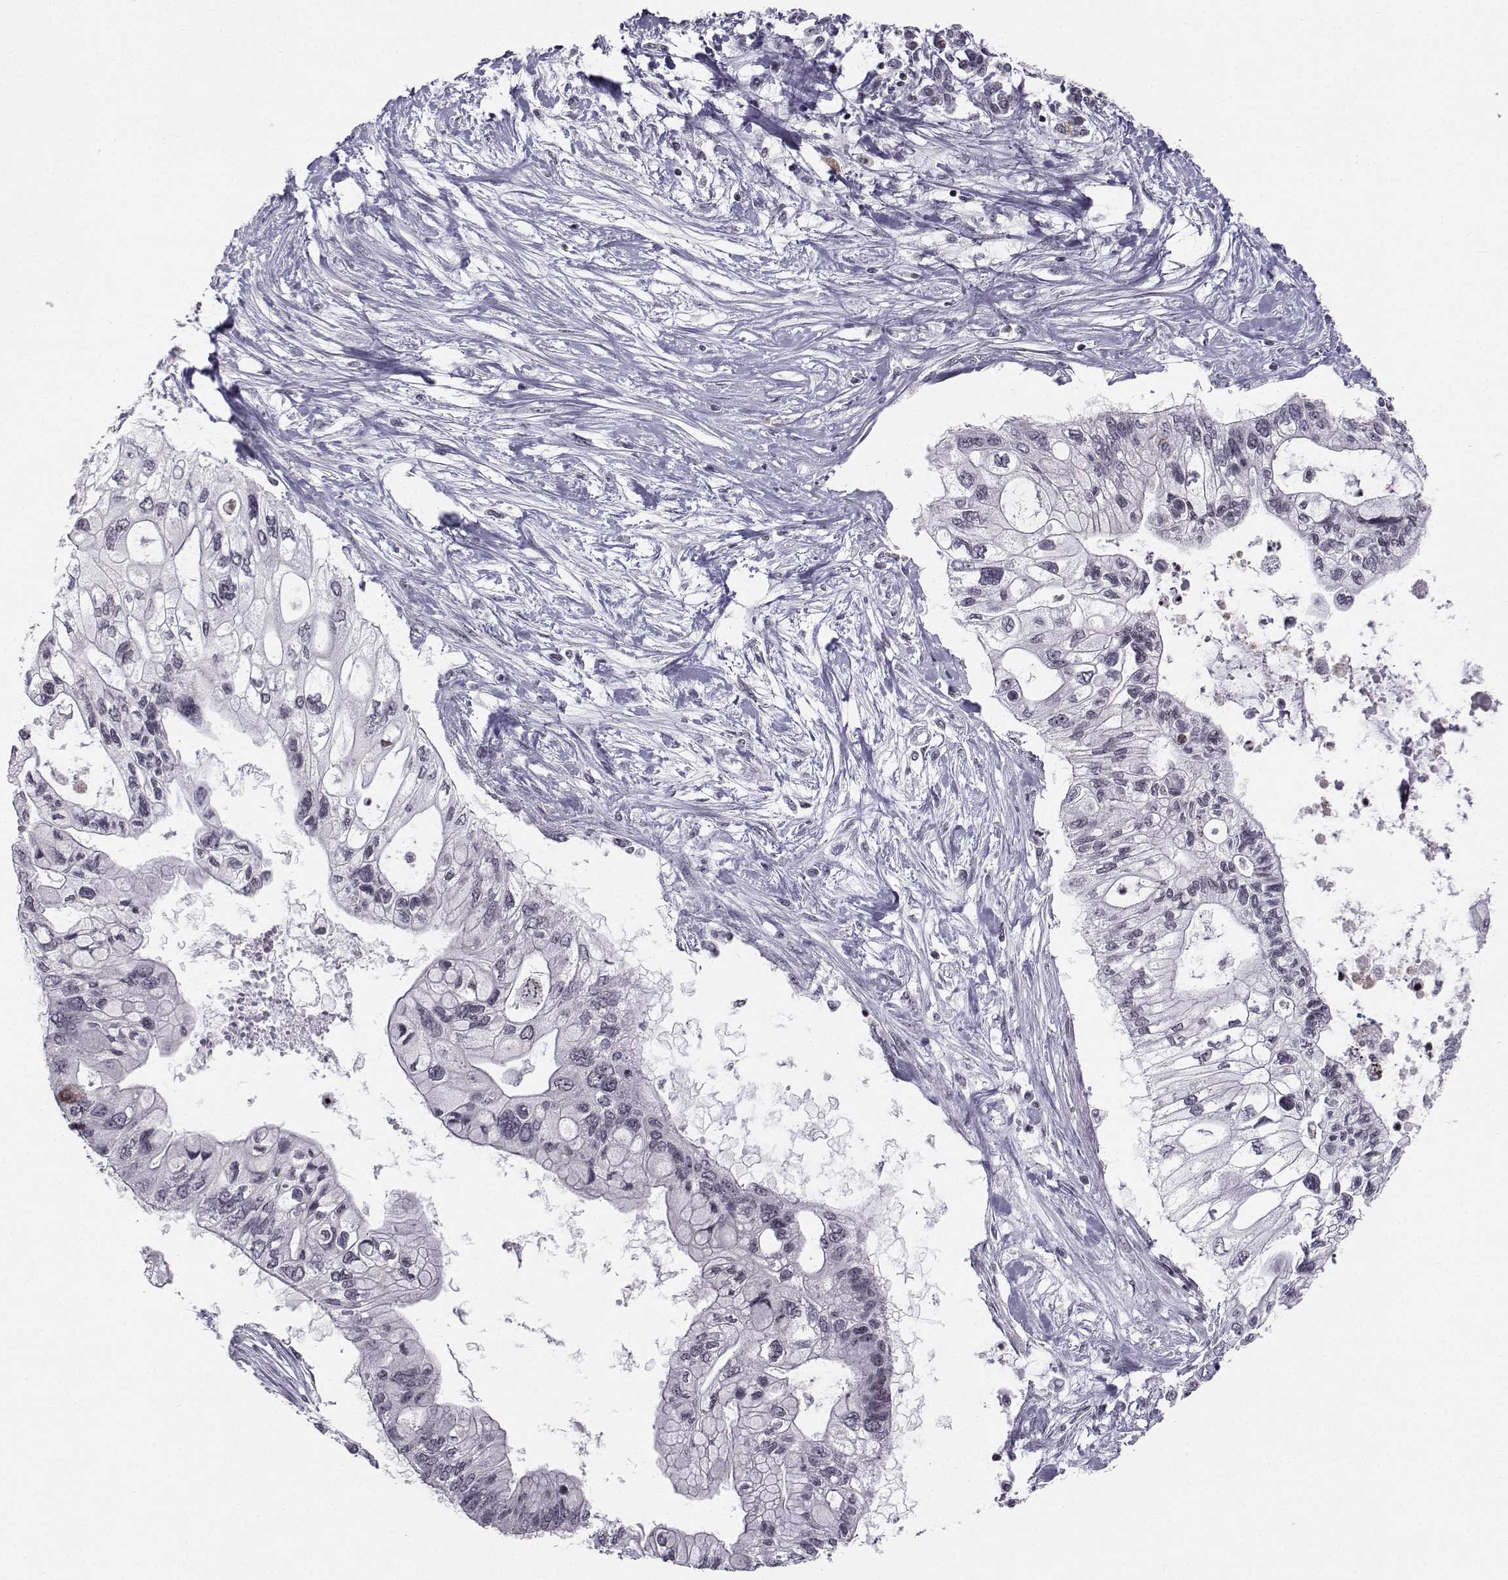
{"staining": {"intensity": "negative", "quantity": "none", "location": "none"}, "tissue": "pancreatic cancer", "cell_type": "Tumor cells", "image_type": "cancer", "snomed": [{"axis": "morphology", "description": "Adenocarcinoma, NOS"}, {"axis": "topography", "description": "Pancreas"}], "caption": "Protein analysis of pancreatic cancer exhibits no significant staining in tumor cells.", "gene": "MARCHF4", "patient": {"sex": "female", "age": 77}}